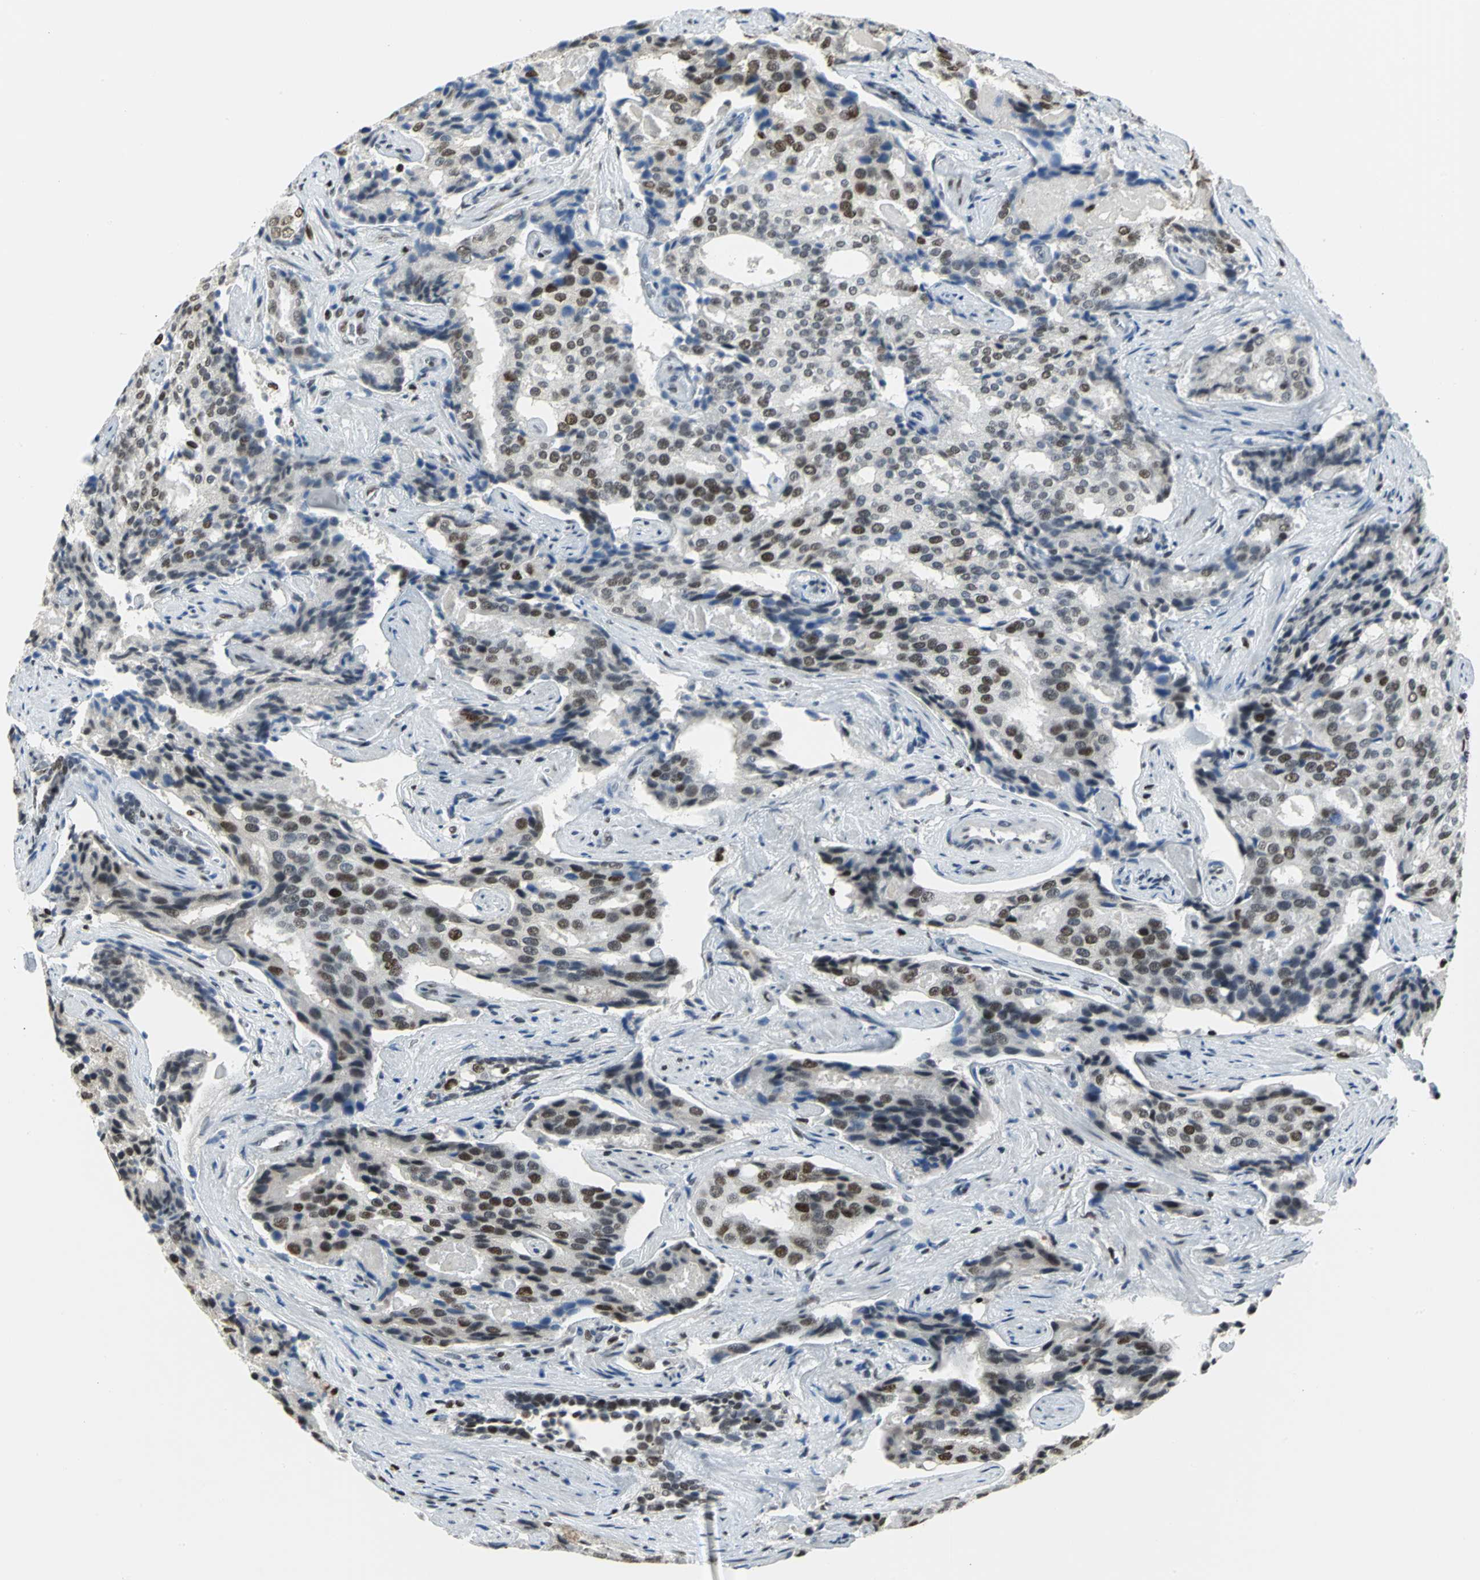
{"staining": {"intensity": "strong", "quantity": ">75%", "location": "nuclear"}, "tissue": "prostate cancer", "cell_type": "Tumor cells", "image_type": "cancer", "snomed": [{"axis": "morphology", "description": "Adenocarcinoma, High grade"}, {"axis": "topography", "description": "Prostate"}], "caption": "DAB (3,3'-diaminobenzidine) immunohistochemical staining of prostate high-grade adenocarcinoma exhibits strong nuclear protein staining in approximately >75% of tumor cells.", "gene": "HNRNPD", "patient": {"sex": "male", "age": 58}}